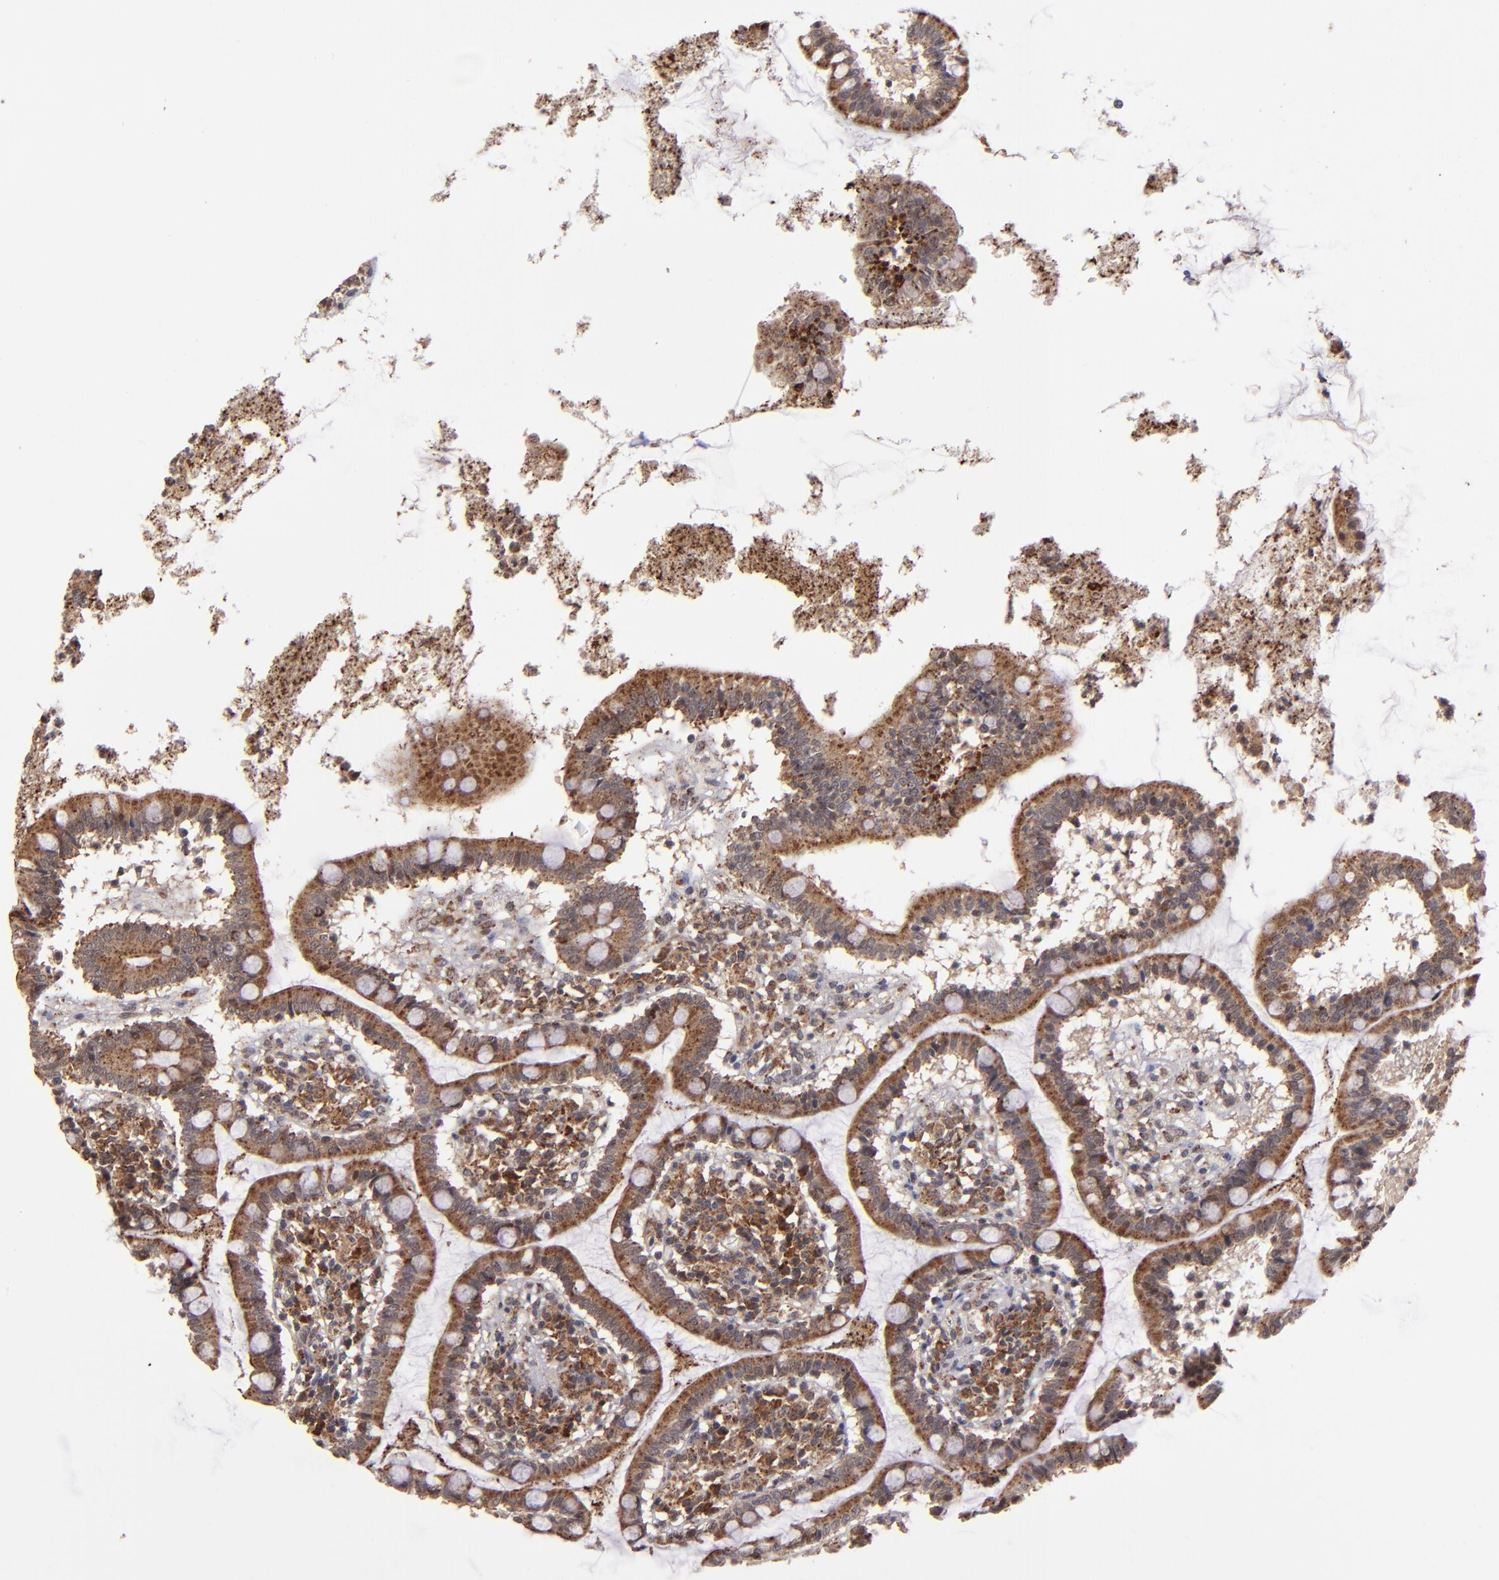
{"staining": {"intensity": "moderate", "quantity": ">75%", "location": "cytoplasmic/membranous"}, "tissue": "small intestine", "cell_type": "Glandular cells", "image_type": "normal", "snomed": [{"axis": "morphology", "description": "Normal tissue, NOS"}, {"axis": "topography", "description": "Small intestine"}], "caption": "Immunohistochemistry micrograph of benign small intestine stained for a protein (brown), which reveals medium levels of moderate cytoplasmic/membranous expression in approximately >75% of glandular cells.", "gene": "ZFYVE1", "patient": {"sex": "female", "age": 61}}